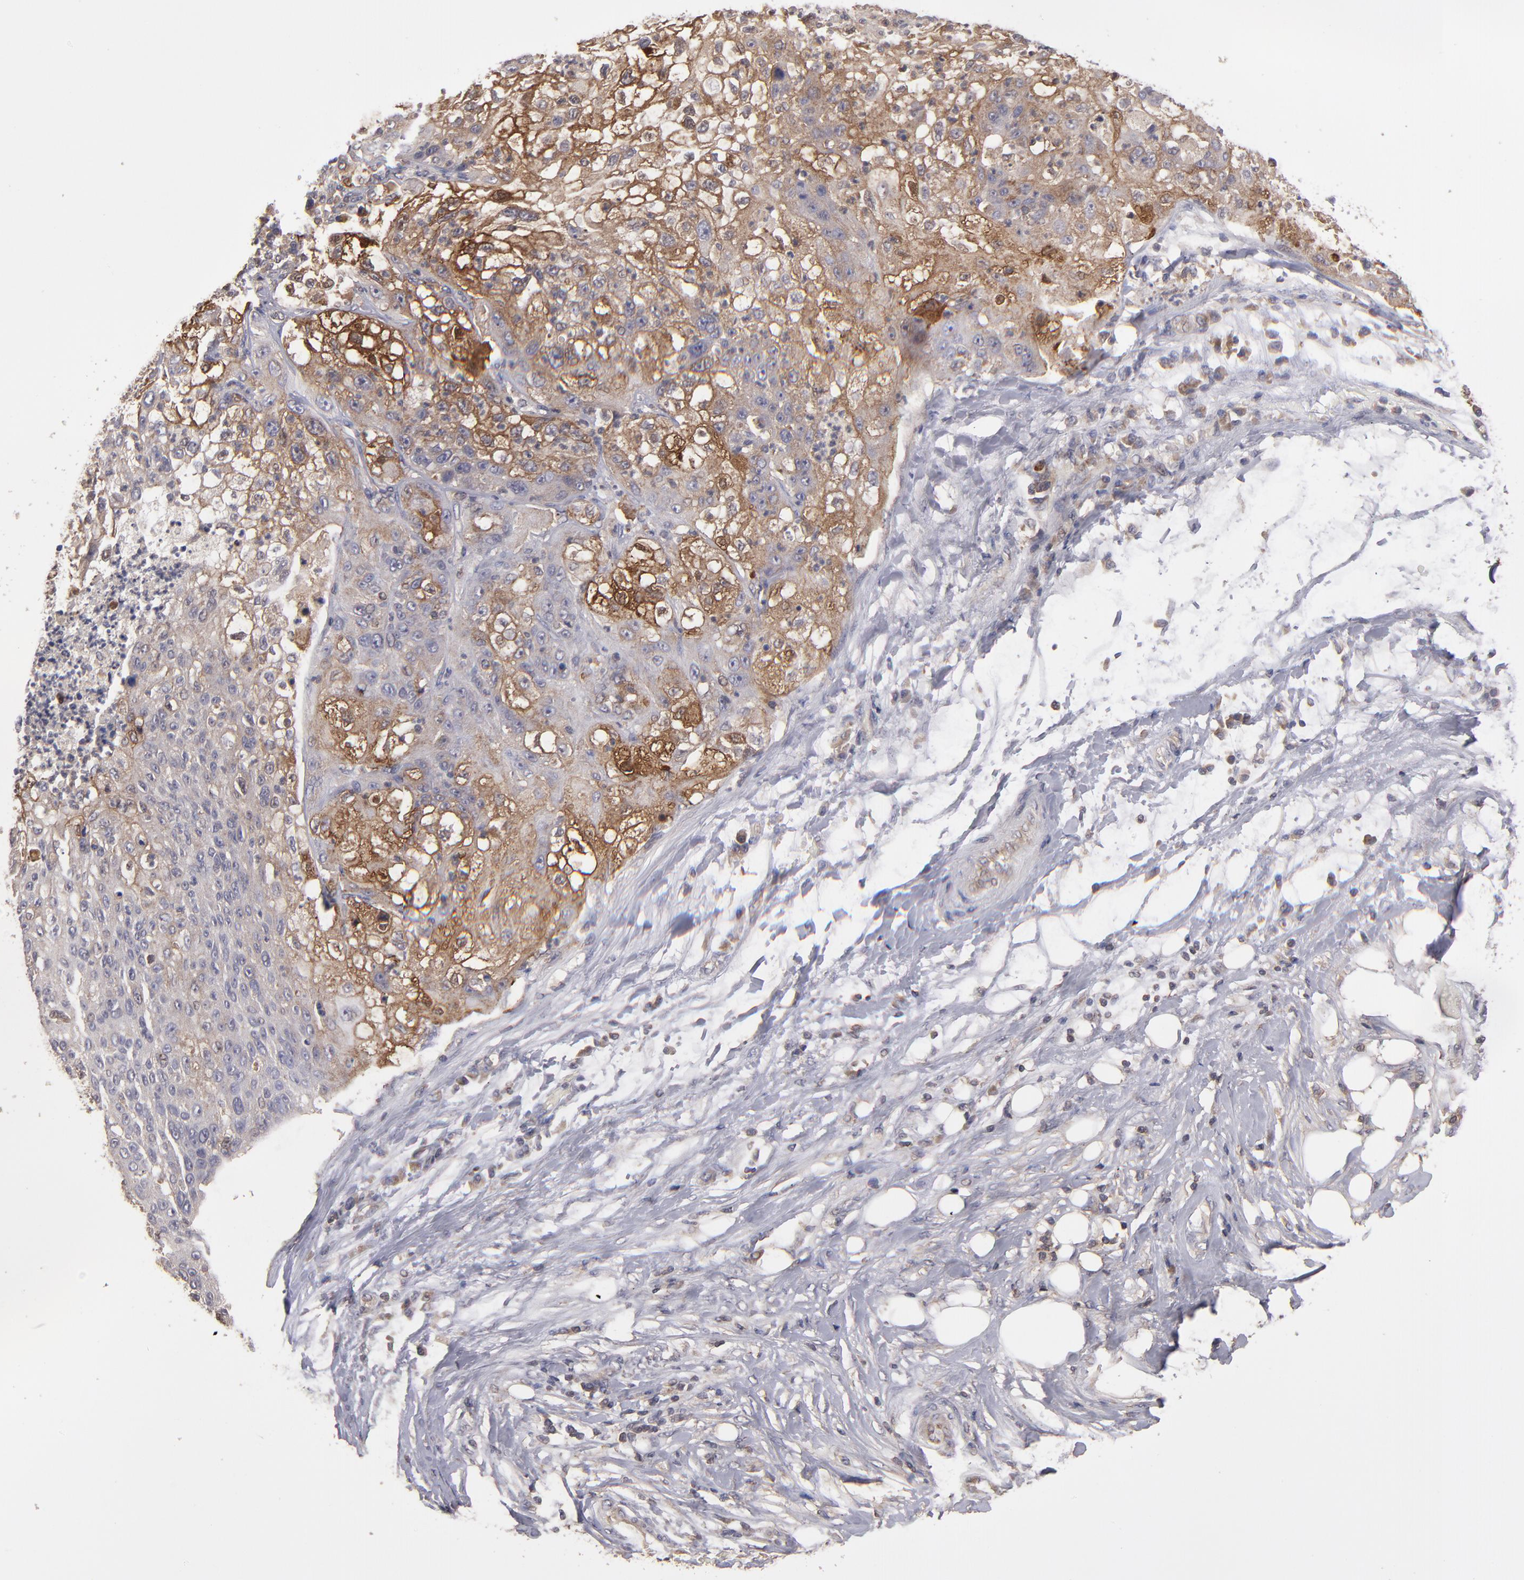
{"staining": {"intensity": "moderate", "quantity": "25%-75%", "location": "cytoplasmic/membranous"}, "tissue": "lung cancer", "cell_type": "Tumor cells", "image_type": "cancer", "snomed": [{"axis": "morphology", "description": "Inflammation, NOS"}, {"axis": "morphology", "description": "Squamous cell carcinoma, NOS"}, {"axis": "topography", "description": "Lymph node"}, {"axis": "topography", "description": "Soft tissue"}, {"axis": "topography", "description": "Lung"}], "caption": "Immunohistochemistry (IHC) of lung cancer (squamous cell carcinoma) exhibits medium levels of moderate cytoplasmic/membranous staining in about 25%-75% of tumor cells. (DAB (3,3'-diaminobenzidine) IHC, brown staining for protein, blue staining for nuclei).", "gene": "NF2", "patient": {"sex": "male", "age": 66}}